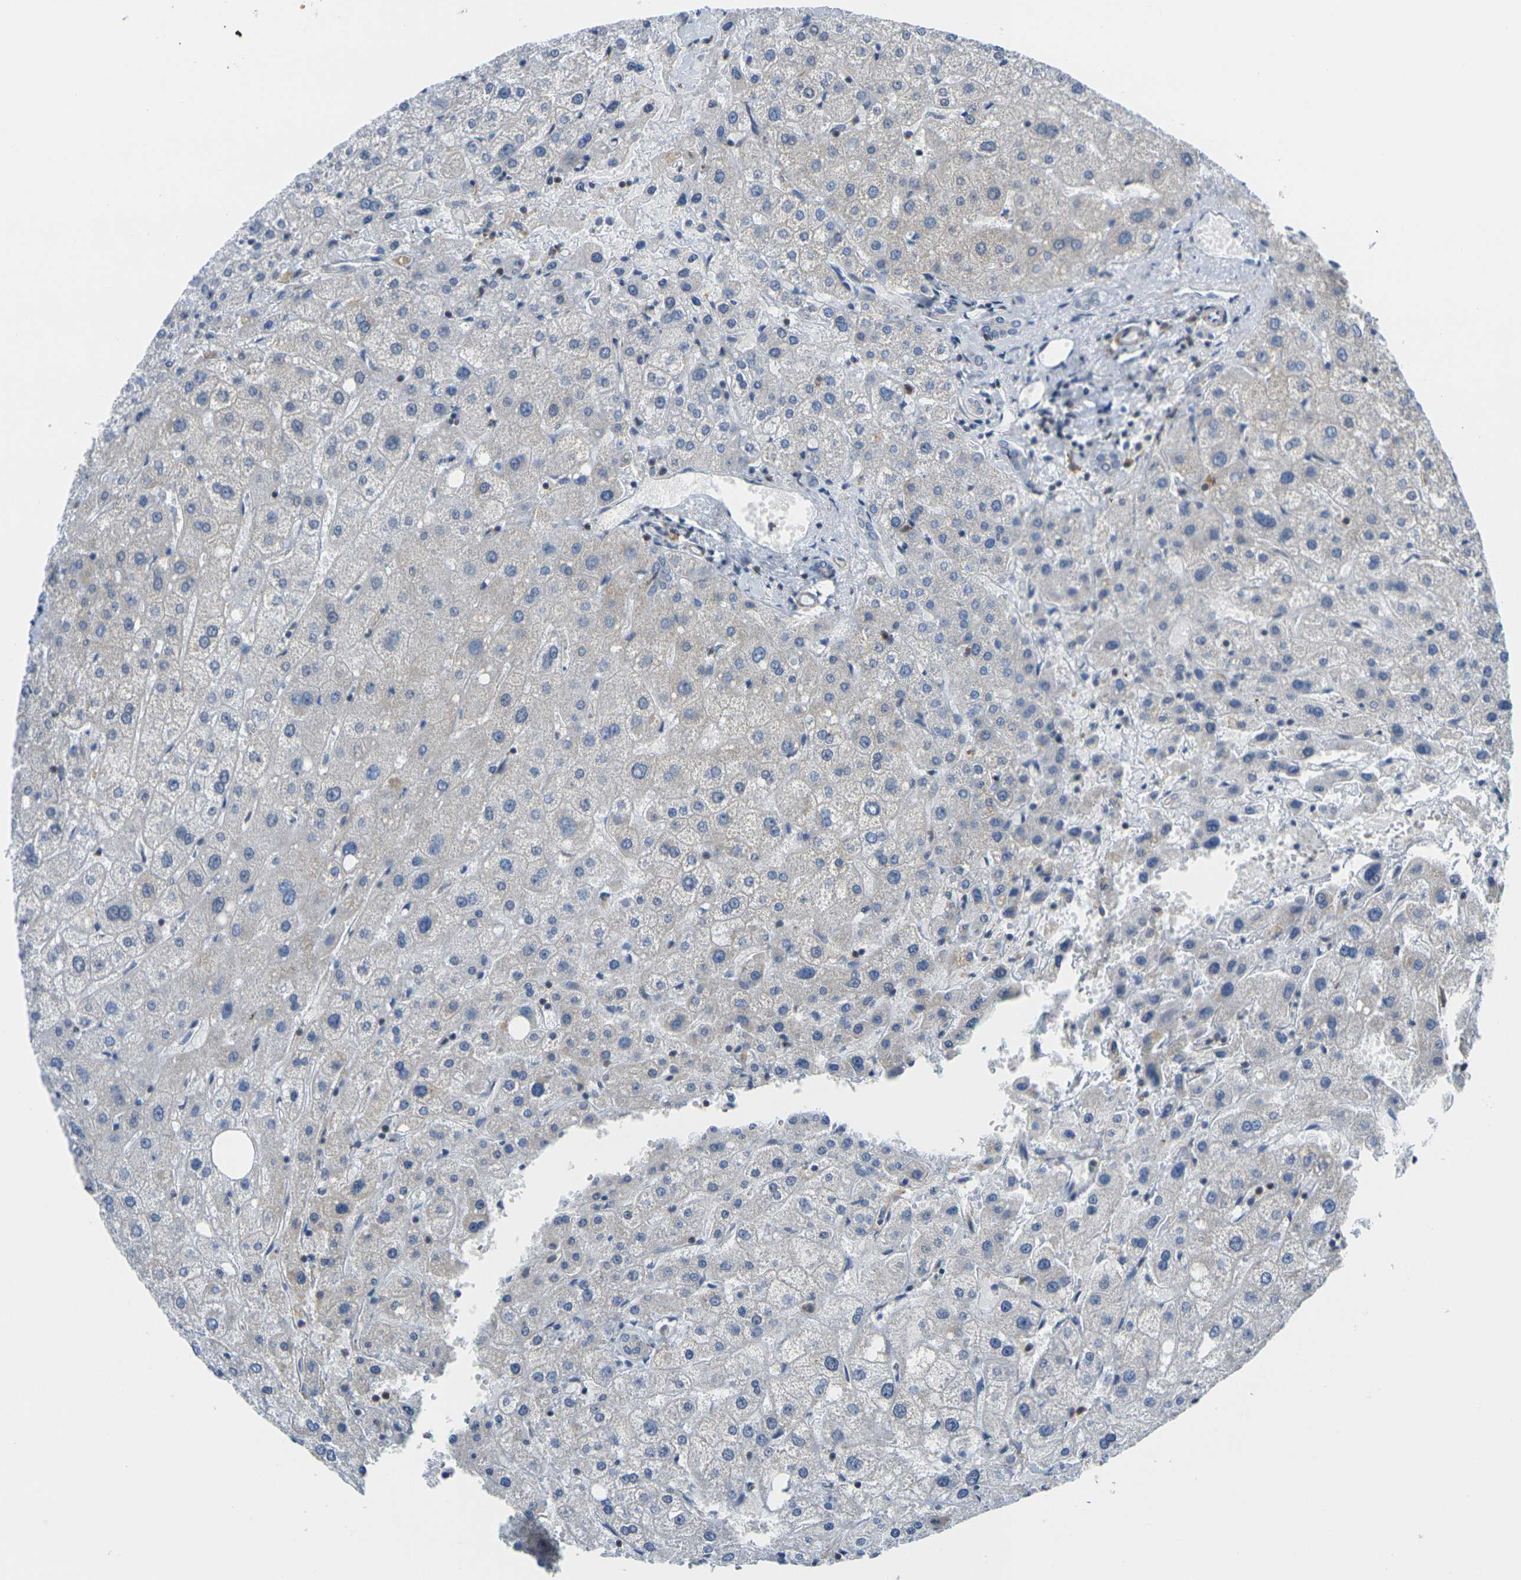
{"staining": {"intensity": "negative", "quantity": "none", "location": "none"}, "tissue": "liver", "cell_type": "Cholangiocytes", "image_type": "normal", "snomed": [{"axis": "morphology", "description": "Normal tissue, NOS"}, {"axis": "topography", "description": "Liver"}], "caption": "Cholangiocytes show no significant positivity in normal liver.", "gene": "OTOF", "patient": {"sex": "male", "age": 73}}